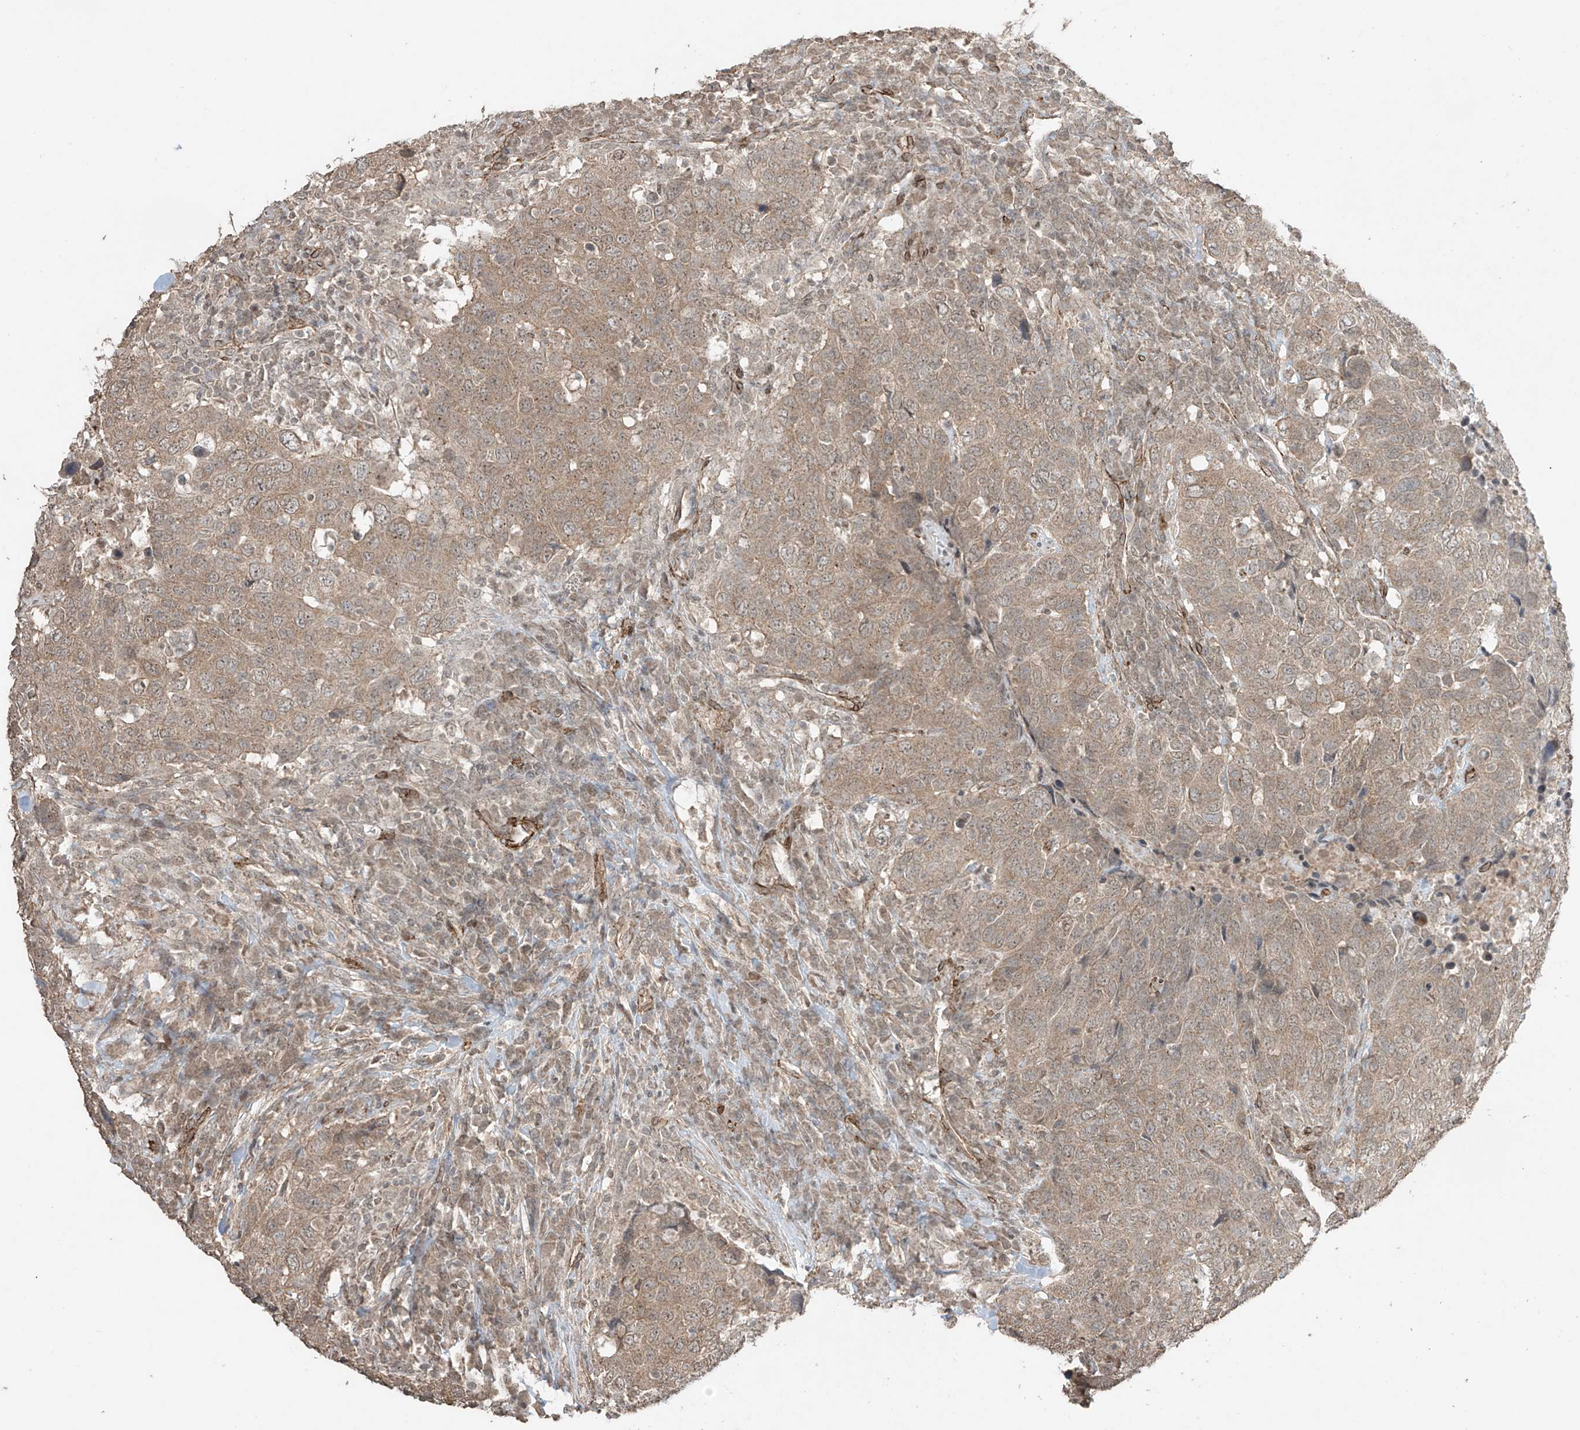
{"staining": {"intensity": "moderate", "quantity": ">75%", "location": "cytoplasmic/membranous"}, "tissue": "head and neck cancer", "cell_type": "Tumor cells", "image_type": "cancer", "snomed": [{"axis": "morphology", "description": "Squamous cell carcinoma, NOS"}, {"axis": "topography", "description": "Head-Neck"}], "caption": "Immunohistochemistry of head and neck squamous cell carcinoma displays medium levels of moderate cytoplasmic/membranous positivity in approximately >75% of tumor cells. (DAB (3,3'-diaminobenzidine) IHC with brightfield microscopy, high magnification).", "gene": "TTLL5", "patient": {"sex": "male", "age": 66}}